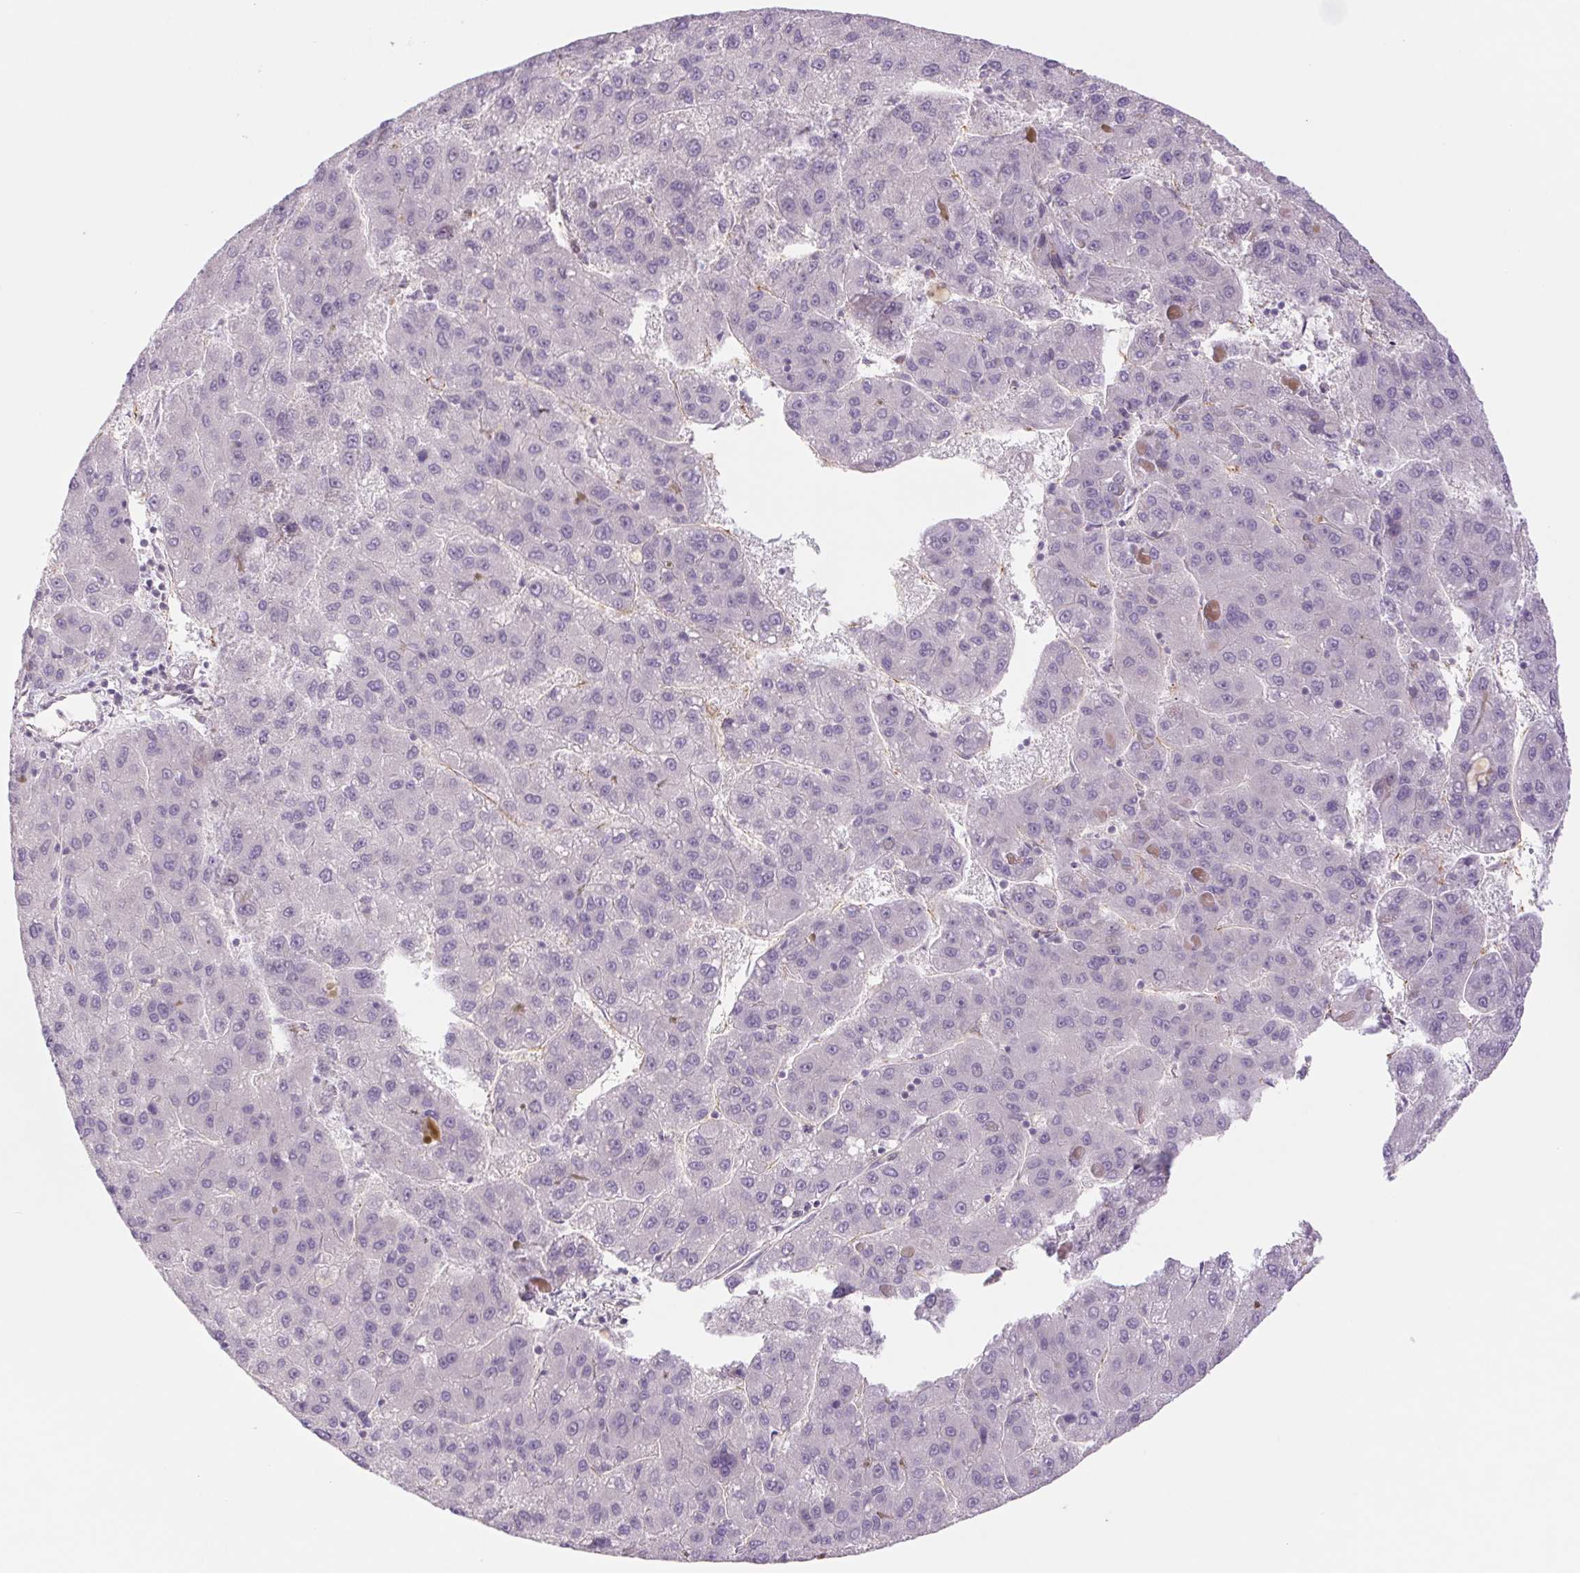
{"staining": {"intensity": "negative", "quantity": "none", "location": "none"}, "tissue": "liver cancer", "cell_type": "Tumor cells", "image_type": "cancer", "snomed": [{"axis": "morphology", "description": "Carcinoma, Hepatocellular, NOS"}, {"axis": "topography", "description": "Liver"}], "caption": "The image displays no significant positivity in tumor cells of hepatocellular carcinoma (liver).", "gene": "MS4A13", "patient": {"sex": "female", "age": 82}}